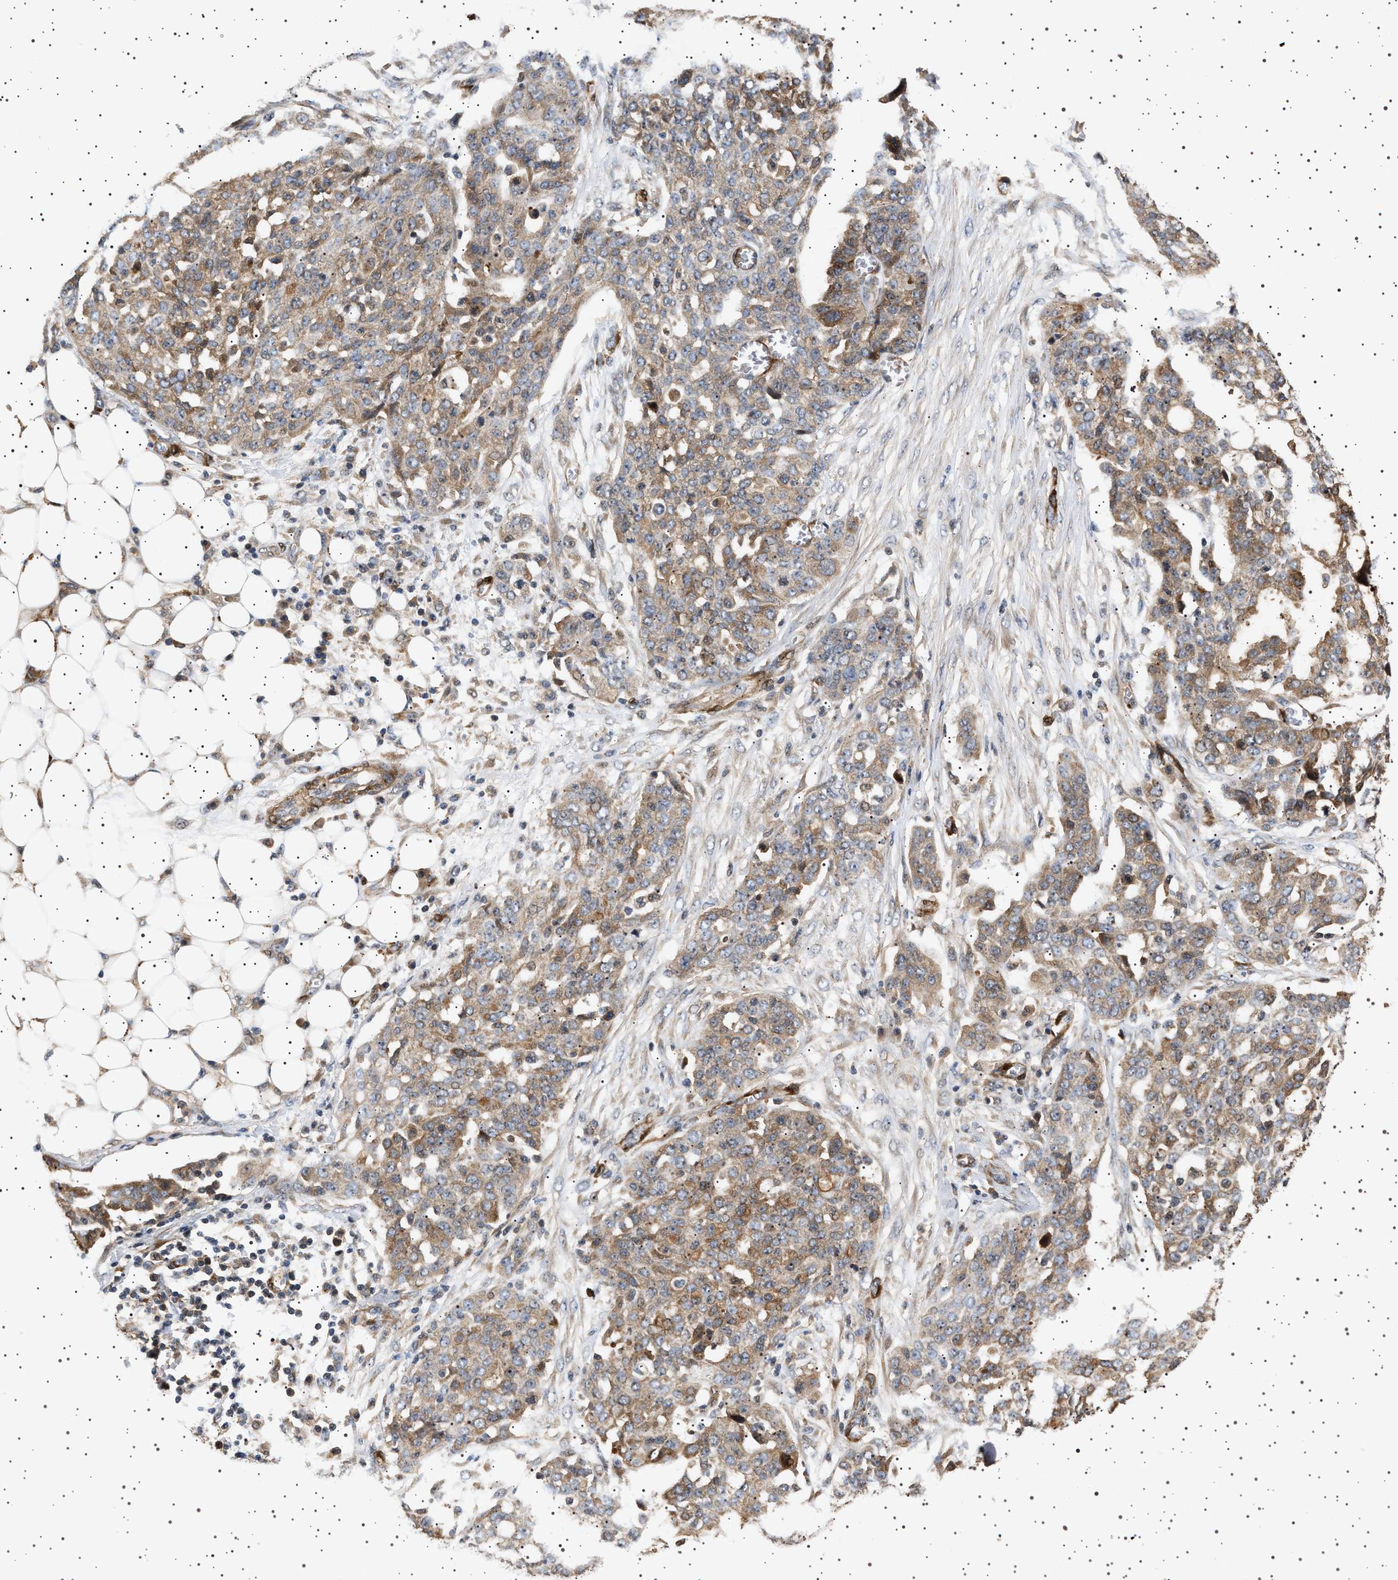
{"staining": {"intensity": "moderate", "quantity": ">75%", "location": "cytoplasmic/membranous"}, "tissue": "ovarian cancer", "cell_type": "Tumor cells", "image_type": "cancer", "snomed": [{"axis": "morphology", "description": "Cystadenocarcinoma, serous, NOS"}, {"axis": "topography", "description": "Soft tissue"}, {"axis": "topography", "description": "Ovary"}], "caption": "The histopathology image shows a brown stain indicating the presence of a protein in the cytoplasmic/membranous of tumor cells in ovarian serous cystadenocarcinoma.", "gene": "GUCY1B1", "patient": {"sex": "female", "age": 57}}